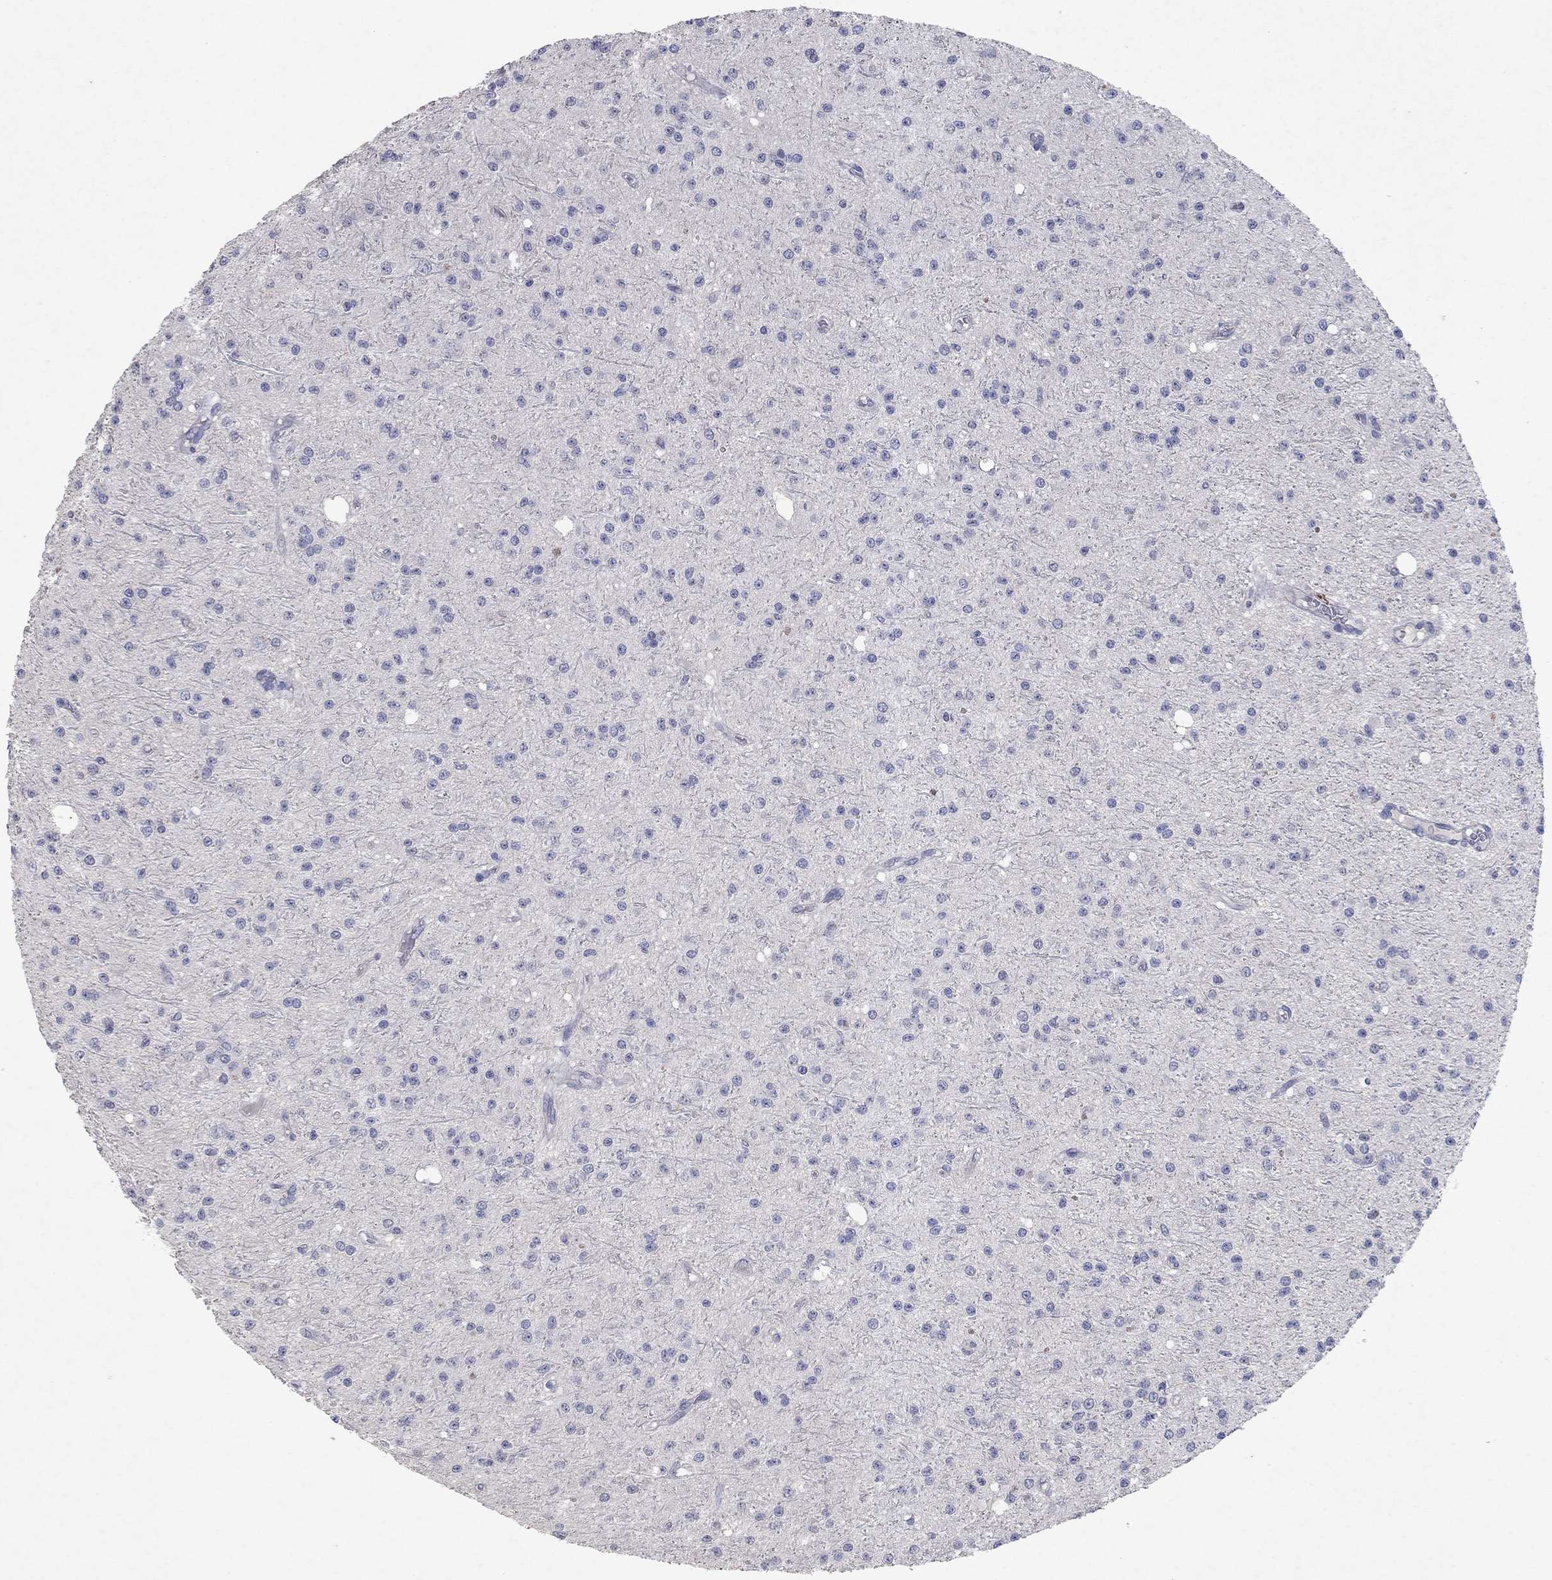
{"staining": {"intensity": "negative", "quantity": "none", "location": "none"}, "tissue": "glioma", "cell_type": "Tumor cells", "image_type": "cancer", "snomed": [{"axis": "morphology", "description": "Glioma, malignant, Low grade"}, {"axis": "topography", "description": "Brain"}], "caption": "An immunohistochemistry (IHC) histopathology image of malignant glioma (low-grade) is shown. There is no staining in tumor cells of malignant glioma (low-grade).", "gene": "KRT40", "patient": {"sex": "male", "age": 27}}